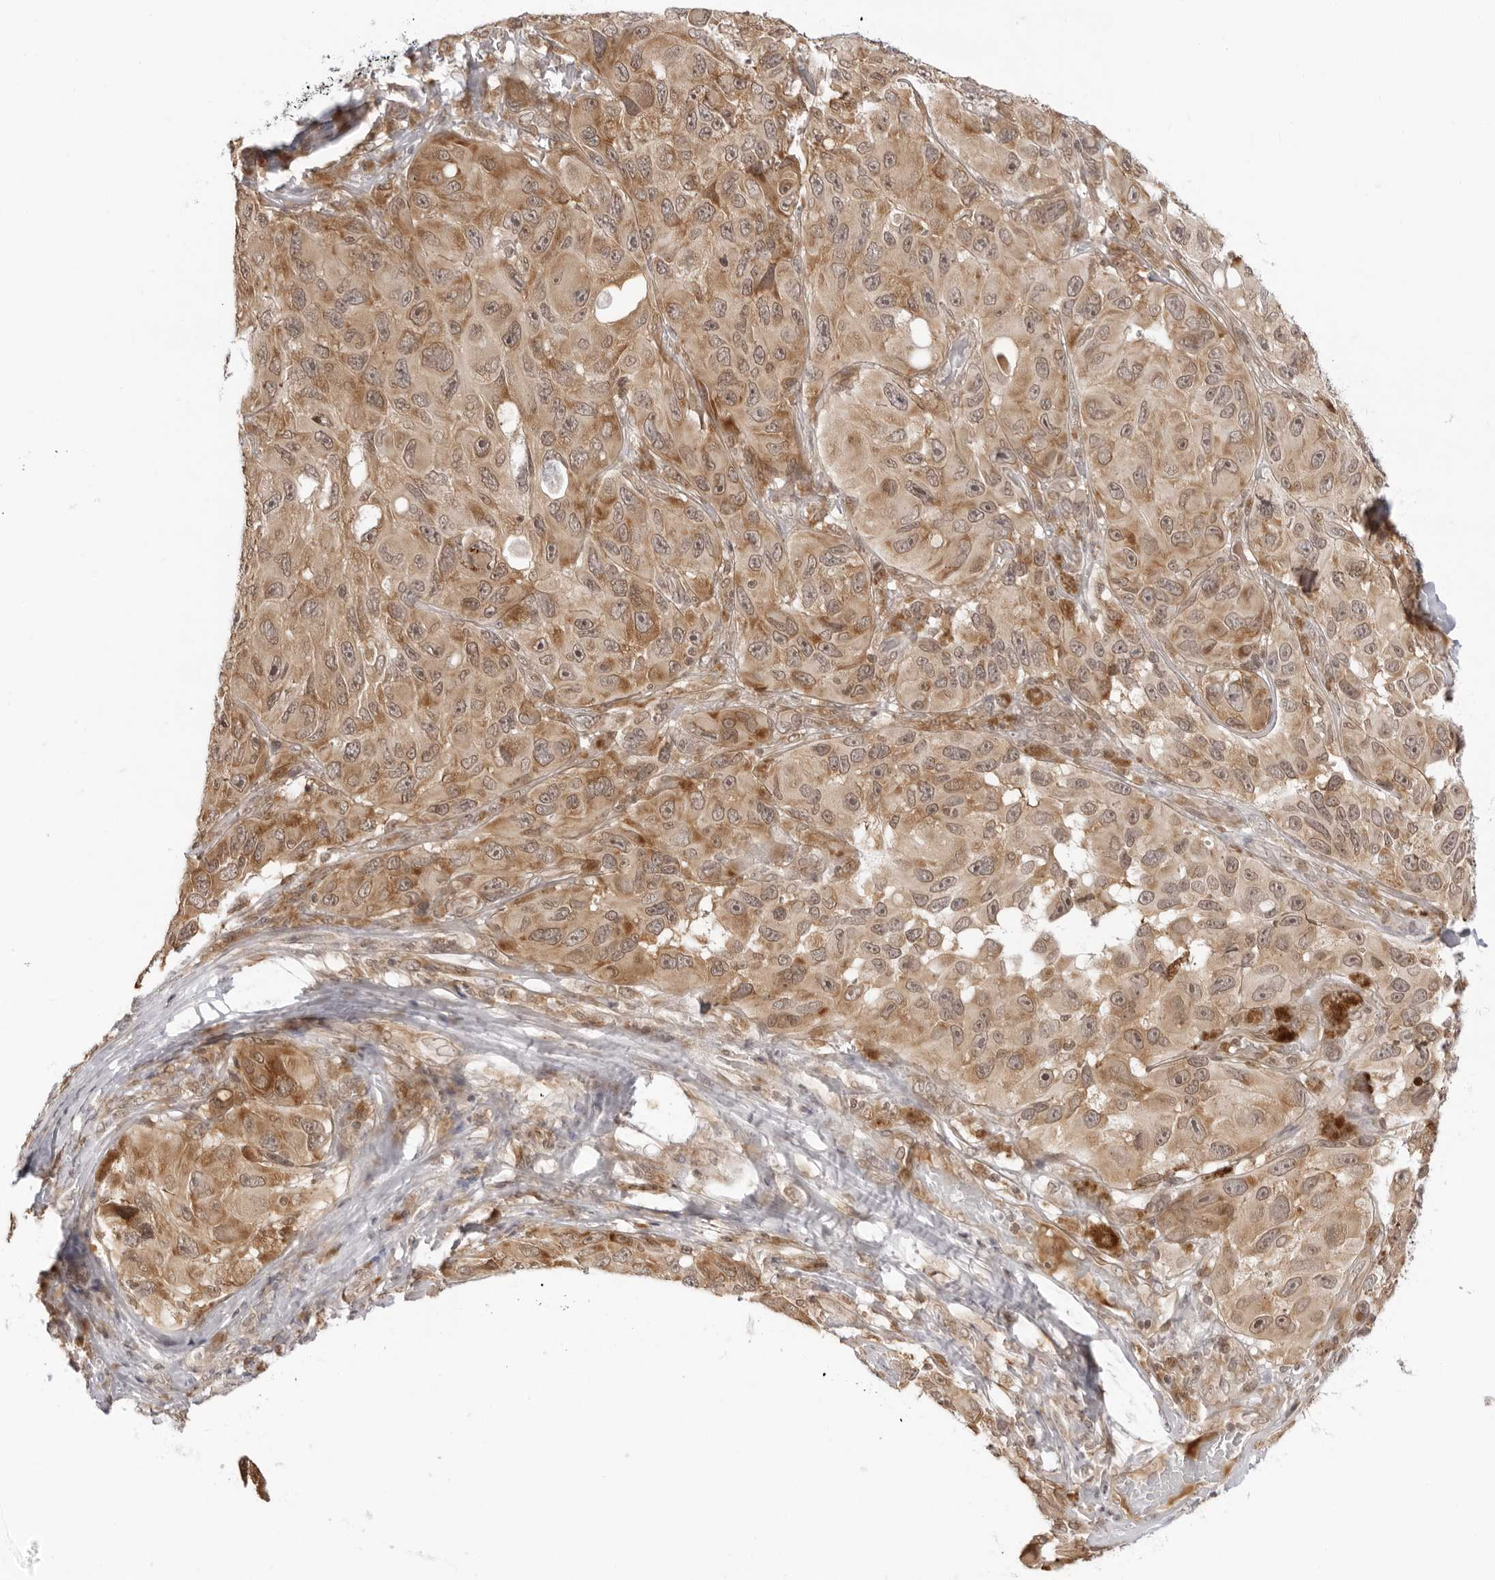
{"staining": {"intensity": "moderate", "quantity": ">75%", "location": "cytoplasmic/membranous,nuclear"}, "tissue": "melanoma", "cell_type": "Tumor cells", "image_type": "cancer", "snomed": [{"axis": "morphology", "description": "Malignant melanoma, NOS"}, {"axis": "topography", "description": "Skin"}], "caption": "Approximately >75% of tumor cells in malignant melanoma demonstrate moderate cytoplasmic/membranous and nuclear protein expression as visualized by brown immunohistochemical staining.", "gene": "PRRC2C", "patient": {"sex": "female", "age": 73}}